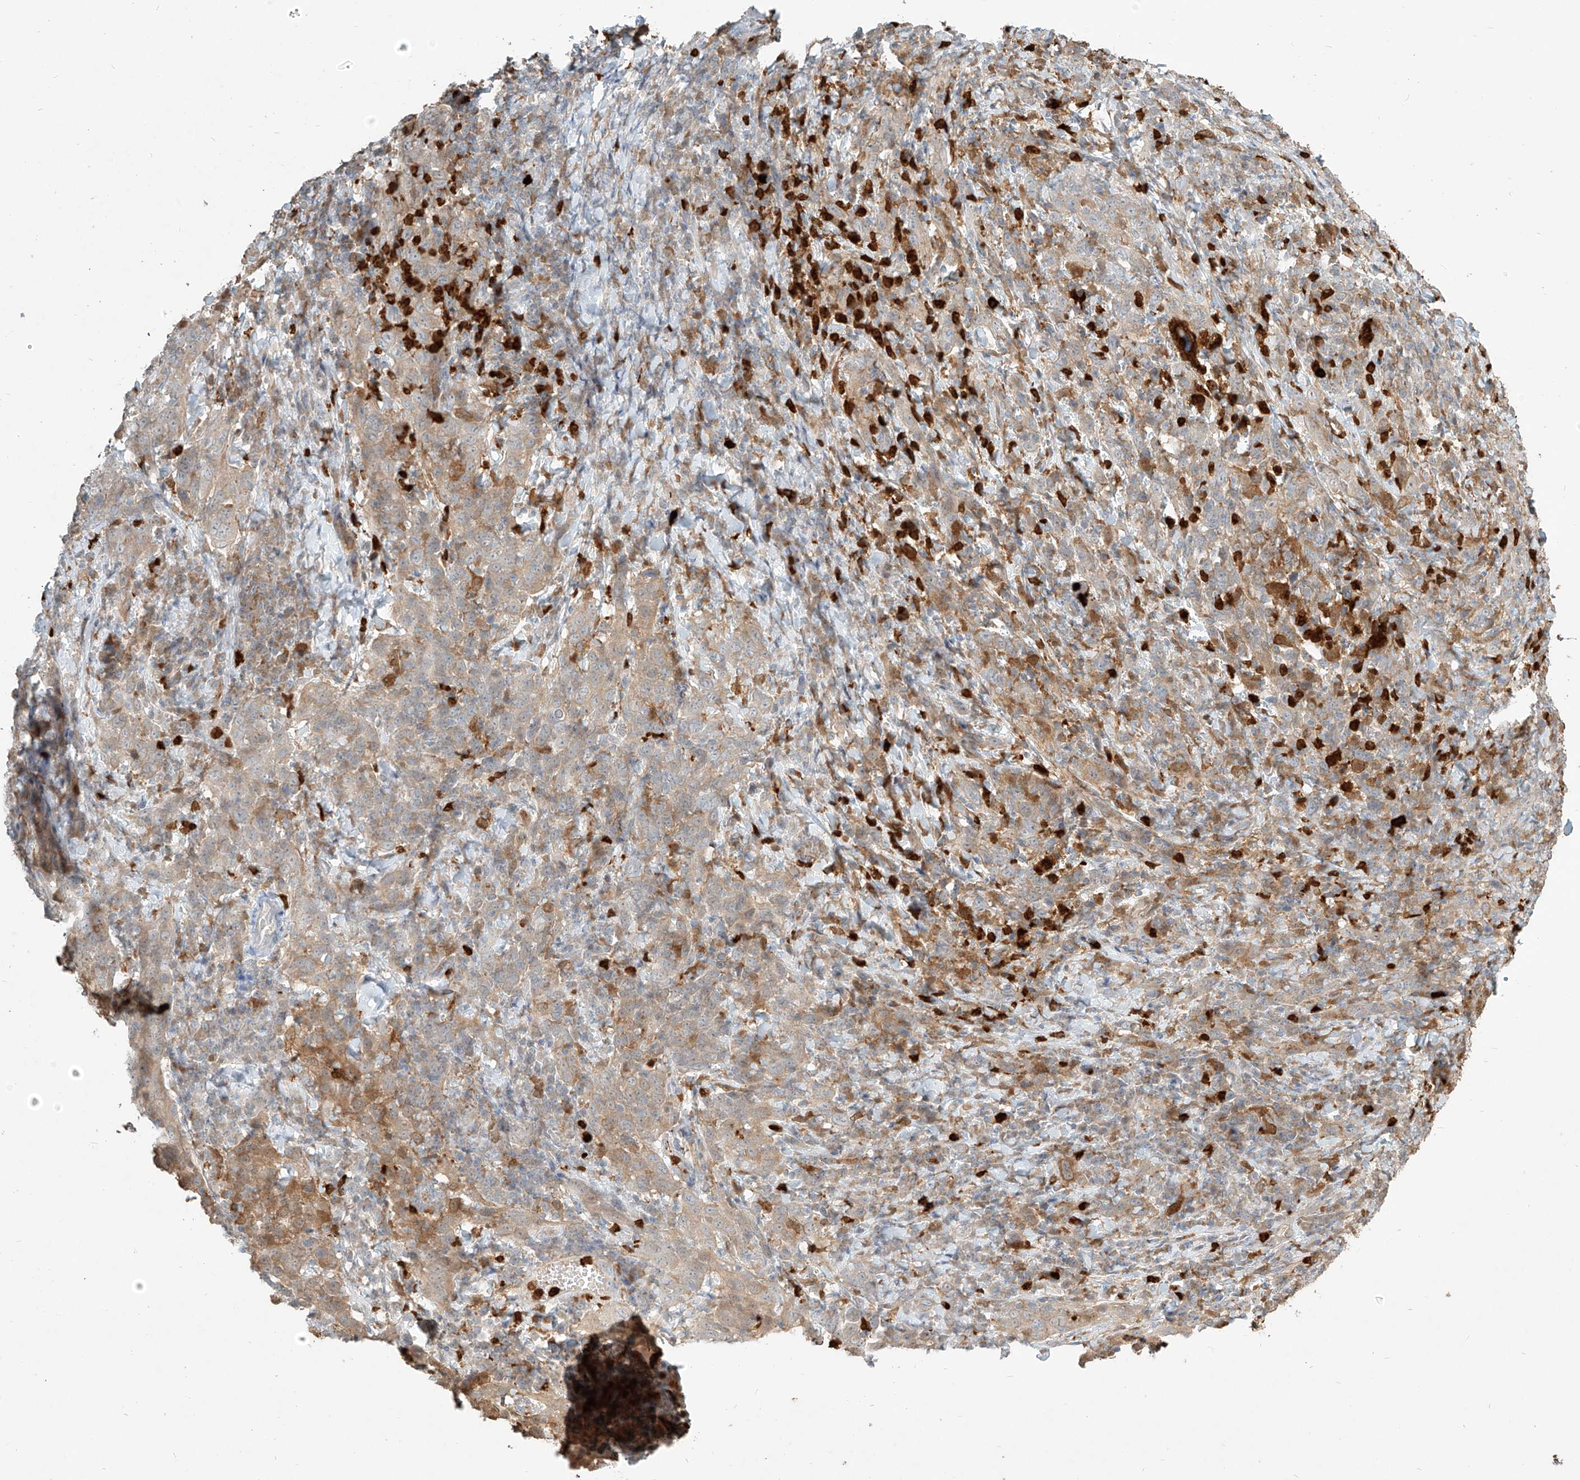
{"staining": {"intensity": "weak", "quantity": "<25%", "location": "cytoplasmic/membranous"}, "tissue": "cervical cancer", "cell_type": "Tumor cells", "image_type": "cancer", "snomed": [{"axis": "morphology", "description": "Squamous cell carcinoma, NOS"}, {"axis": "topography", "description": "Cervix"}], "caption": "Tumor cells show no significant expression in cervical cancer (squamous cell carcinoma).", "gene": "PGD", "patient": {"sex": "female", "age": 46}}